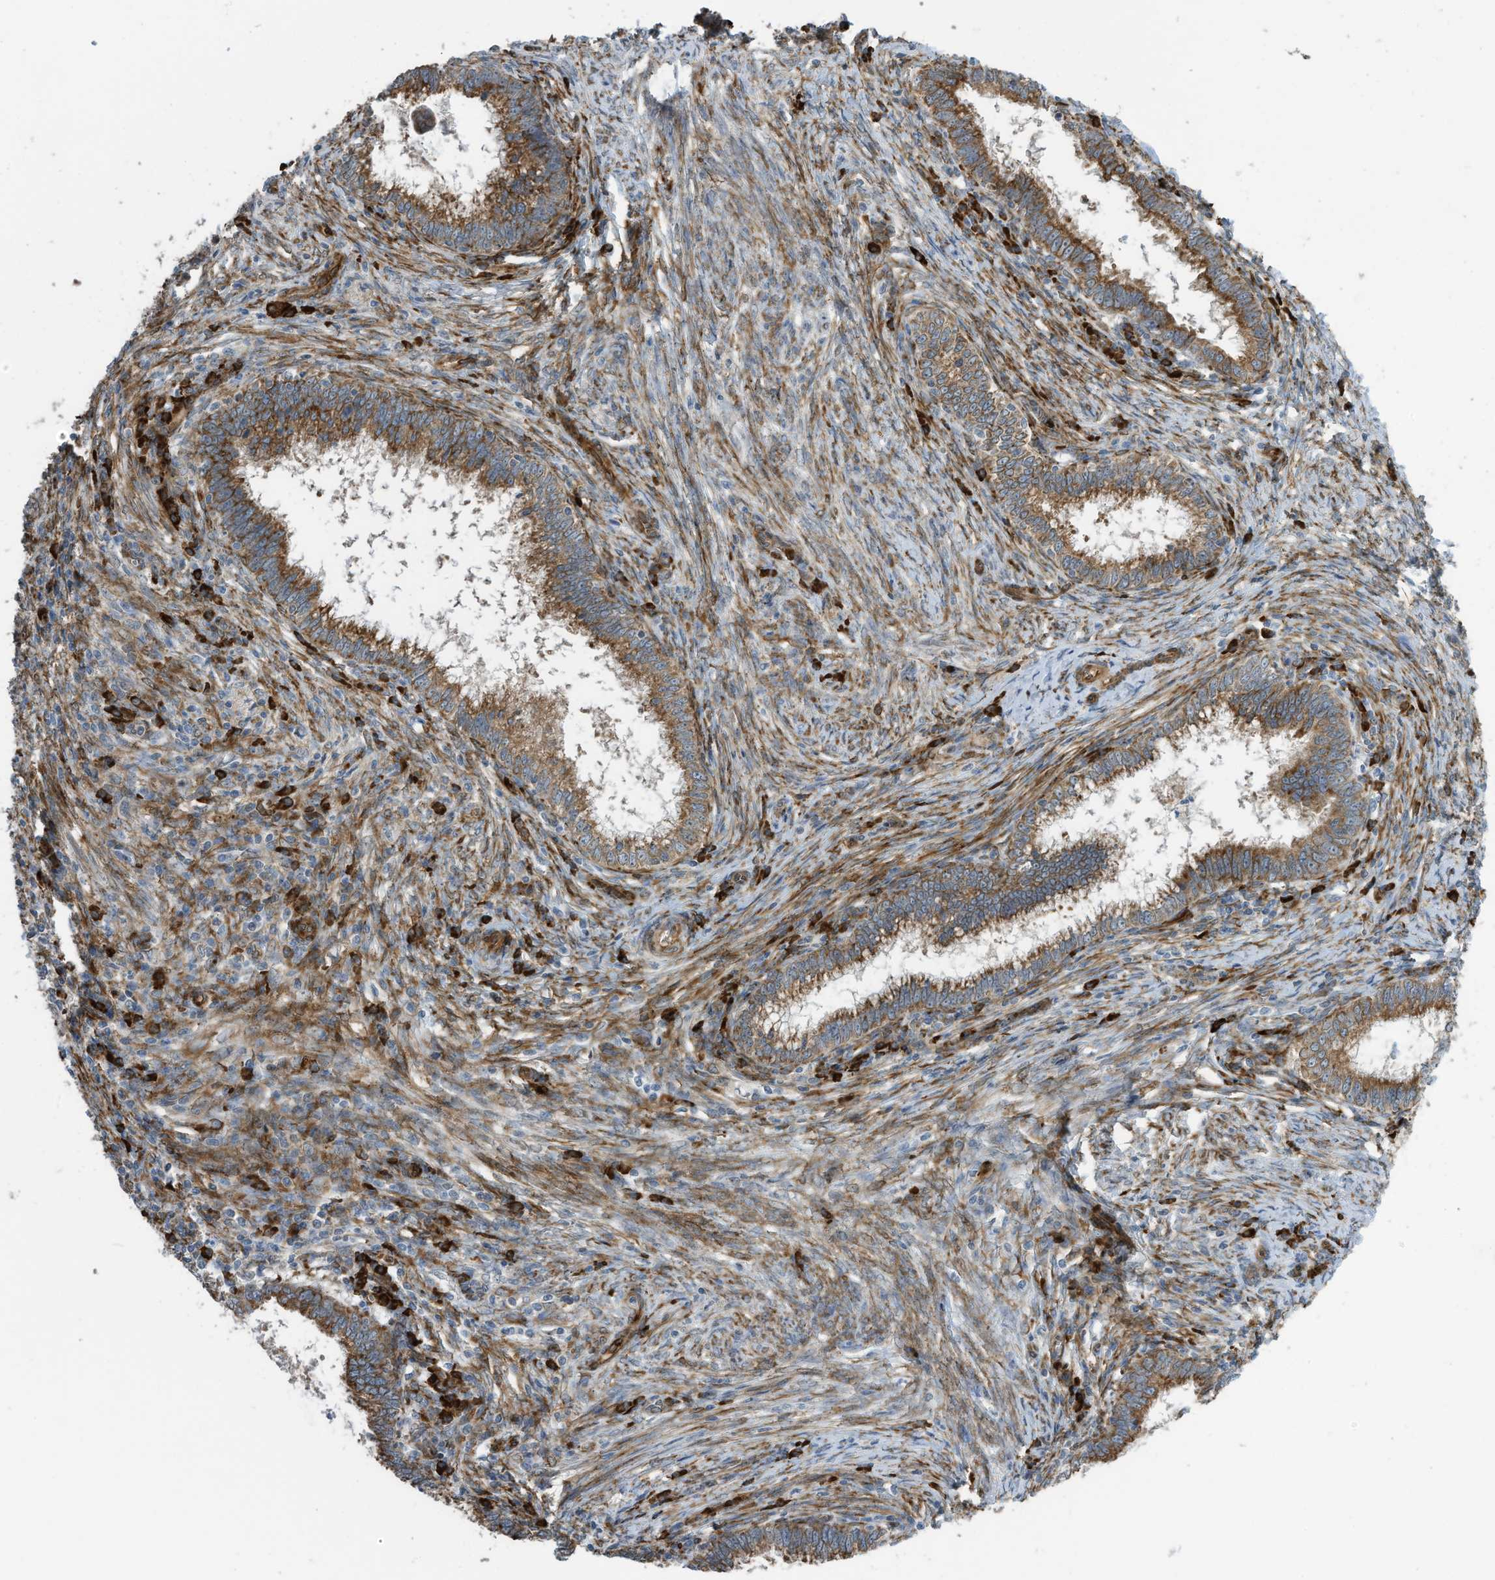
{"staining": {"intensity": "moderate", "quantity": ">75%", "location": "cytoplasmic/membranous"}, "tissue": "cervical cancer", "cell_type": "Tumor cells", "image_type": "cancer", "snomed": [{"axis": "morphology", "description": "Adenocarcinoma, NOS"}, {"axis": "topography", "description": "Cervix"}], "caption": "A micrograph showing moderate cytoplasmic/membranous expression in approximately >75% of tumor cells in cervical cancer, as visualized by brown immunohistochemical staining.", "gene": "ZBTB45", "patient": {"sex": "female", "age": 36}}